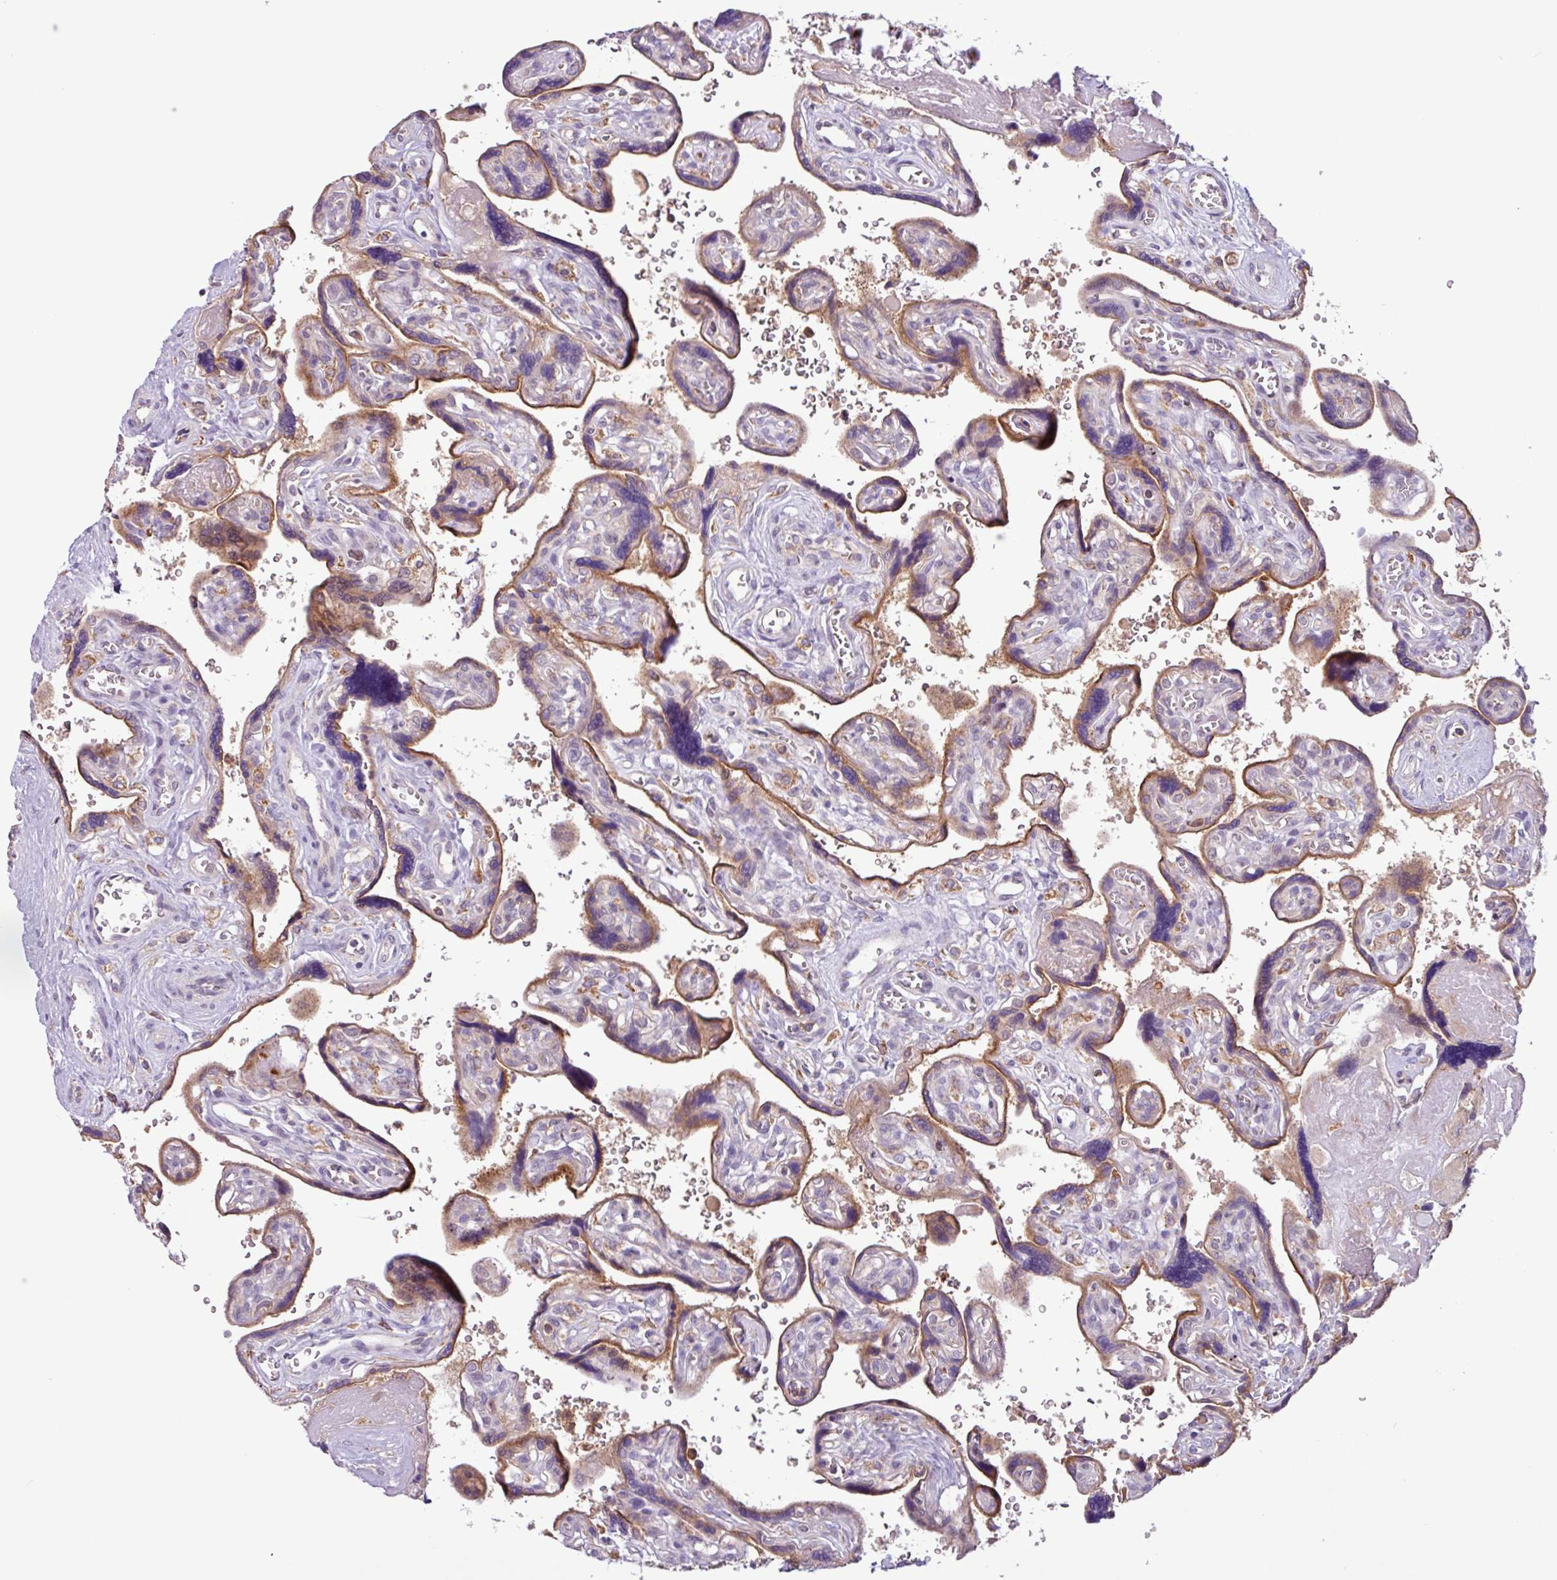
{"staining": {"intensity": "moderate", "quantity": ">75%", "location": "cytoplasmic/membranous,nuclear"}, "tissue": "placenta", "cell_type": "Decidual cells", "image_type": "normal", "snomed": [{"axis": "morphology", "description": "Normal tissue, NOS"}, {"axis": "topography", "description": "Placenta"}], "caption": "Decidual cells reveal medium levels of moderate cytoplasmic/membranous,nuclear expression in approximately >75% of cells in benign human placenta. (brown staining indicates protein expression, while blue staining denotes nuclei).", "gene": "ACTR3B", "patient": {"sex": "female", "age": 39}}